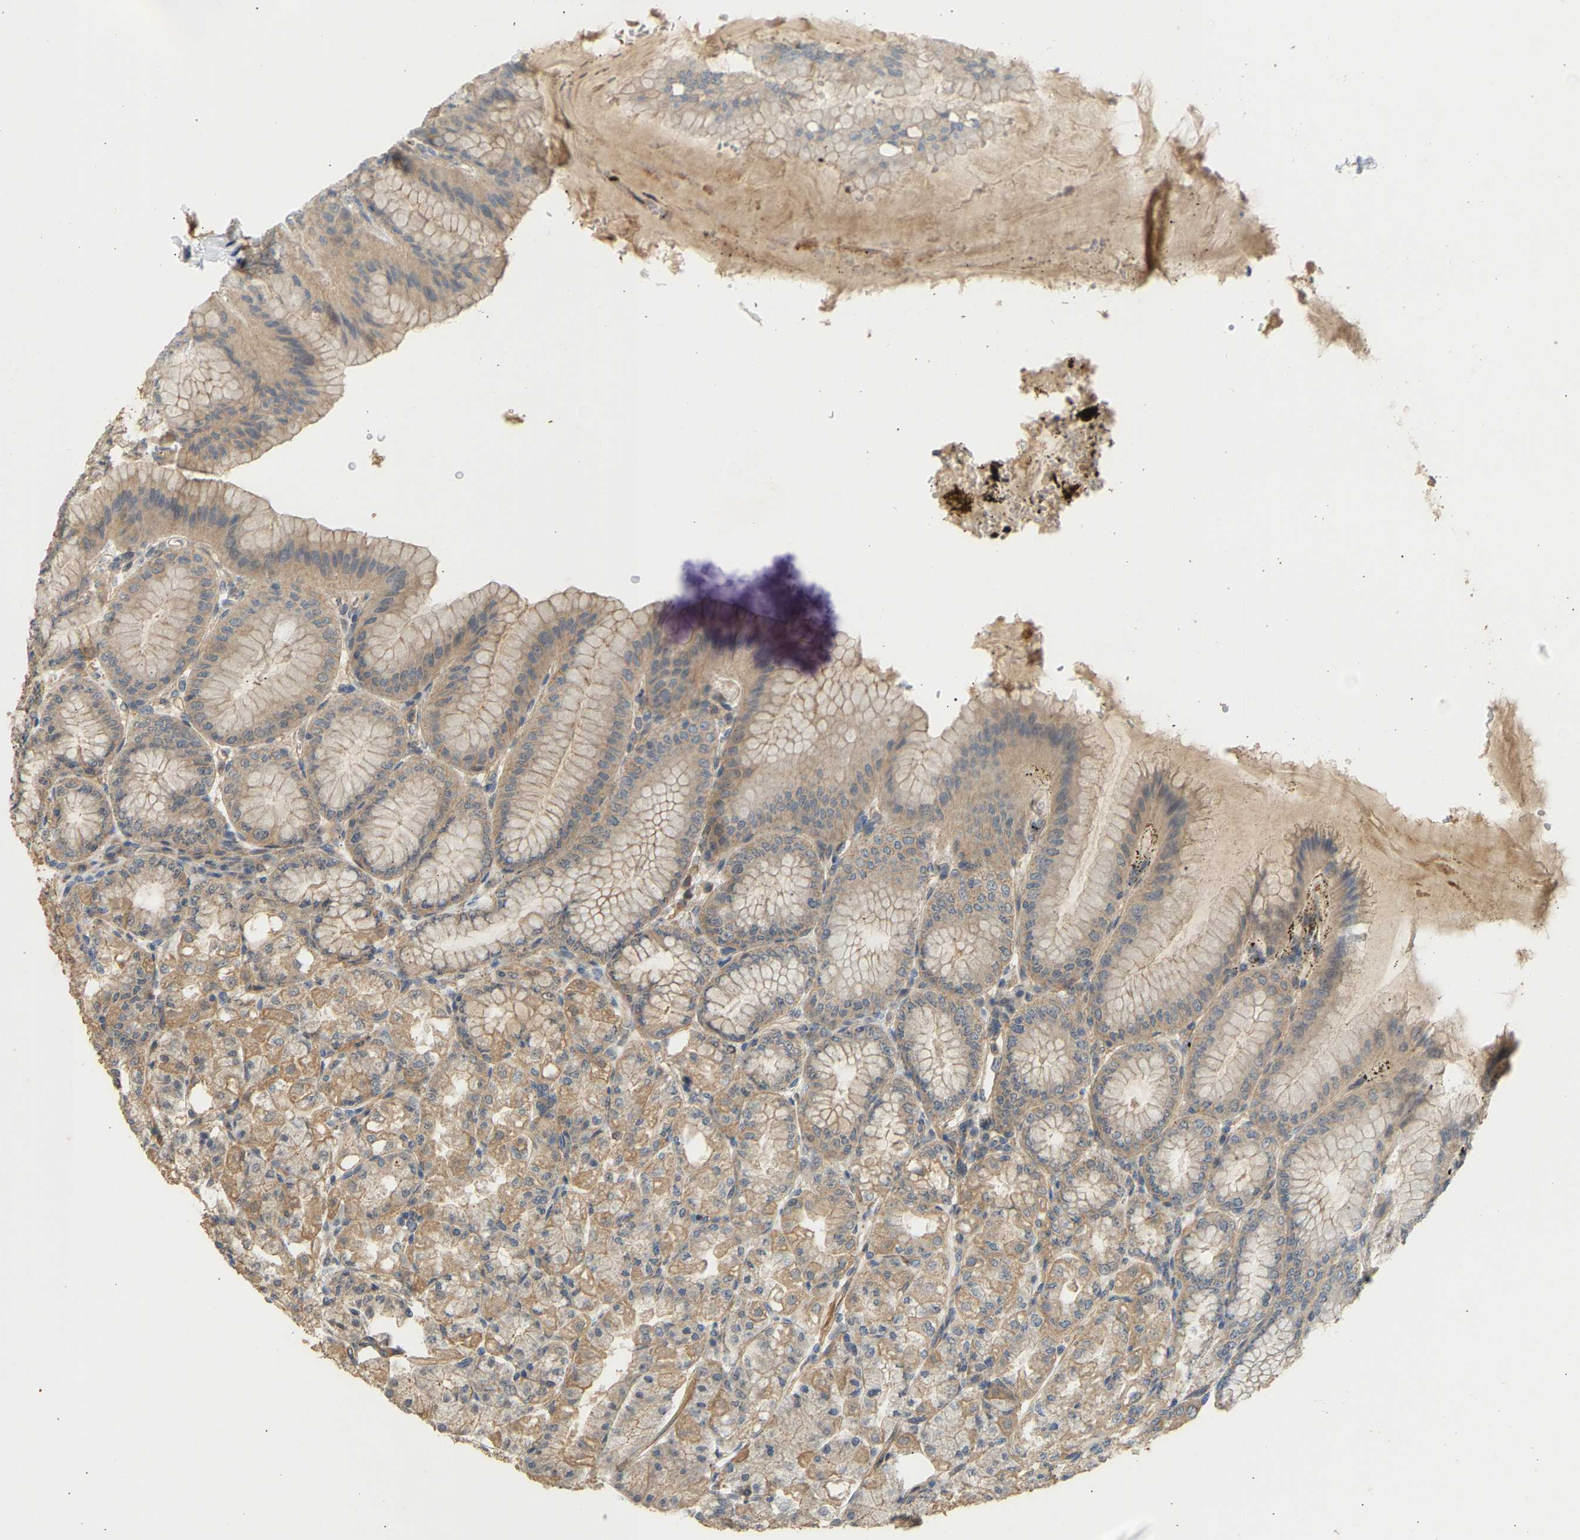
{"staining": {"intensity": "moderate", "quantity": ">75%", "location": "cytoplasmic/membranous"}, "tissue": "stomach", "cell_type": "Glandular cells", "image_type": "normal", "snomed": [{"axis": "morphology", "description": "Normal tissue, NOS"}, {"axis": "topography", "description": "Stomach, lower"}], "caption": "Immunohistochemistry (DAB) staining of normal human stomach reveals moderate cytoplasmic/membranous protein positivity in about >75% of glandular cells.", "gene": "RGL1", "patient": {"sex": "male", "age": 71}}